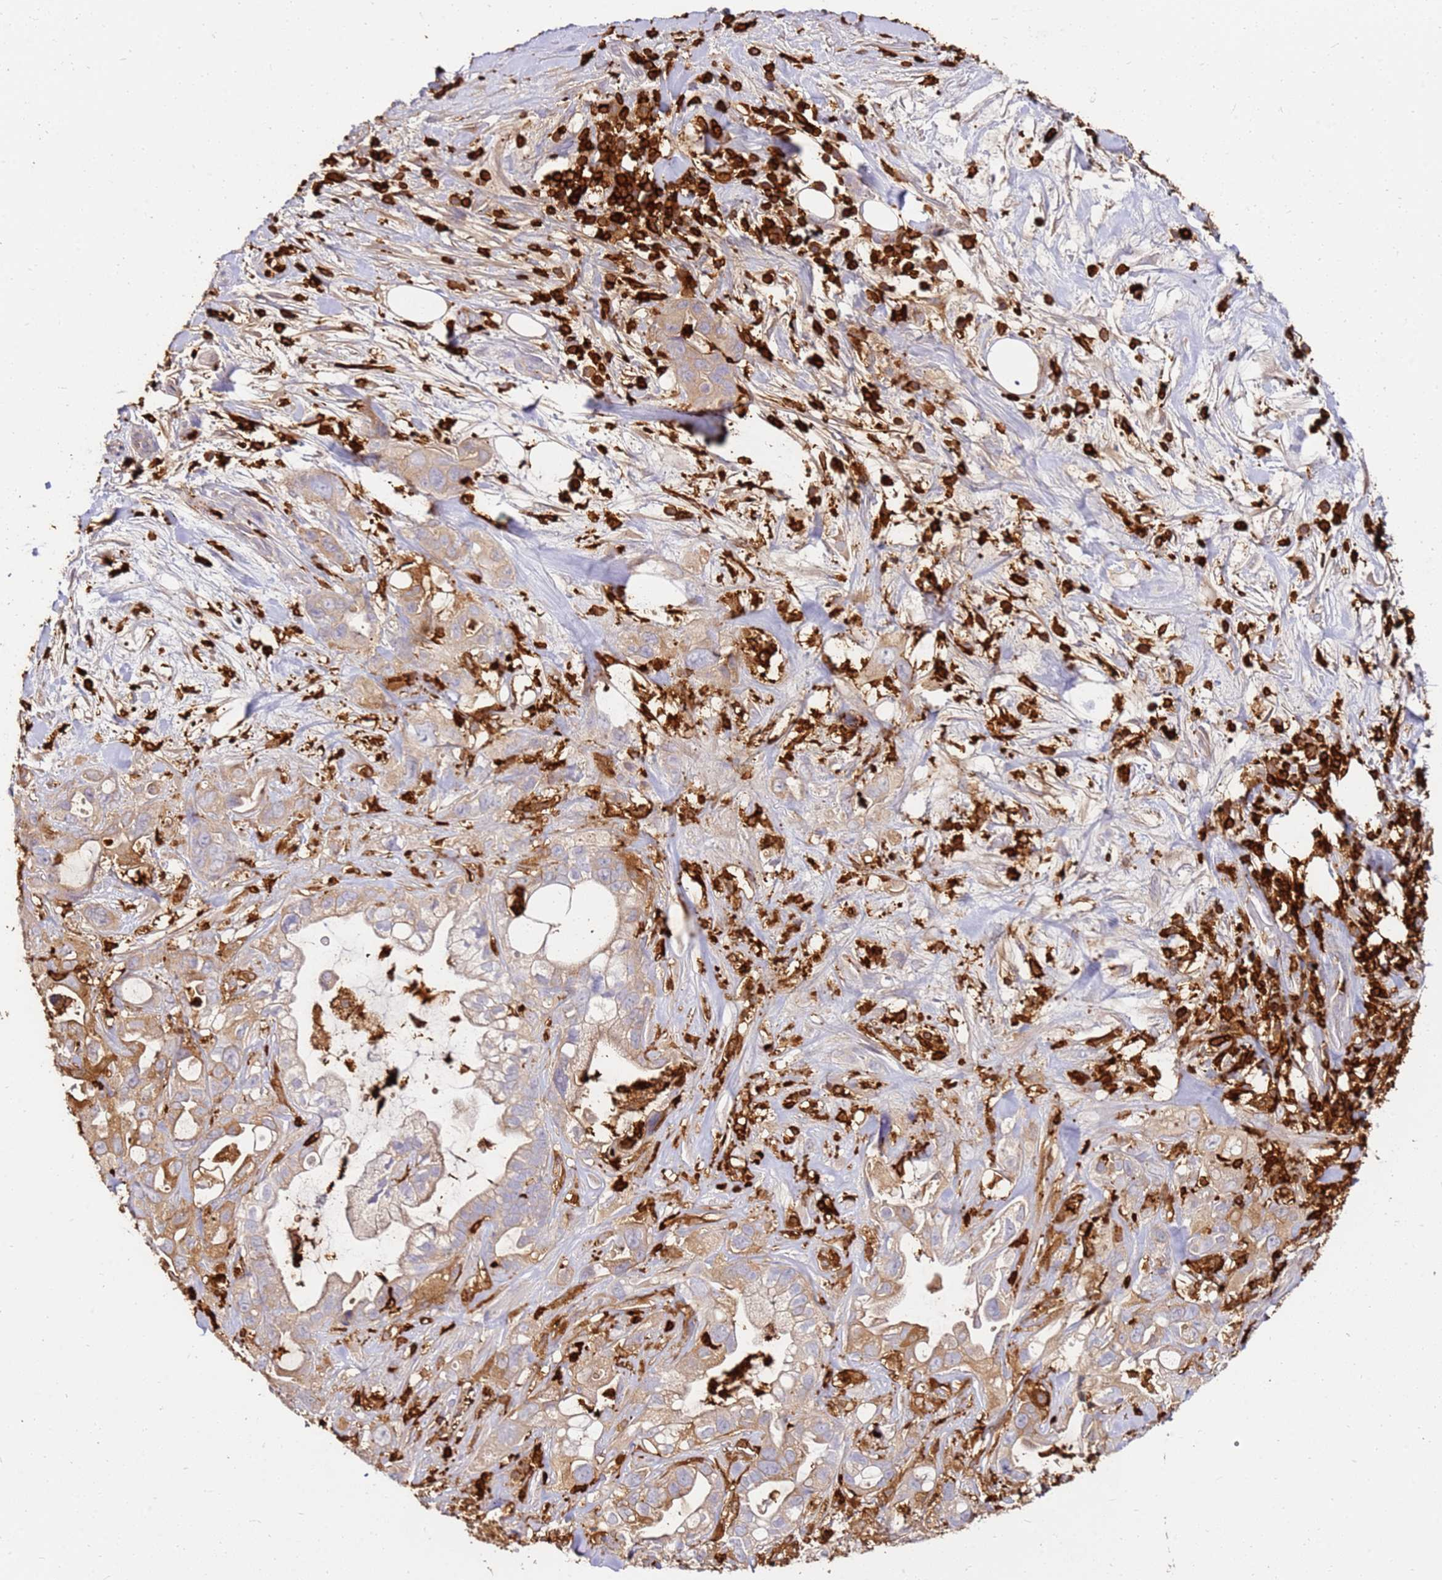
{"staining": {"intensity": "moderate", "quantity": "25%-75%", "location": "cytoplasmic/membranous"}, "tissue": "pancreatic cancer", "cell_type": "Tumor cells", "image_type": "cancer", "snomed": [{"axis": "morphology", "description": "Adenocarcinoma, NOS"}, {"axis": "topography", "description": "Pancreas"}], "caption": "Protein analysis of adenocarcinoma (pancreatic) tissue reveals moderate cytoplasmic/membranous positivity in approximately 25%-75% of tumor cells. The staining is performed using DAB (3,3'-diaminobenzidine) brown chromogen to label protein expression. The nuclei are counter-stained blue using hematoxylin.", "gene": "CORO1A", "patient": {"sex": "female", "age": 61}}